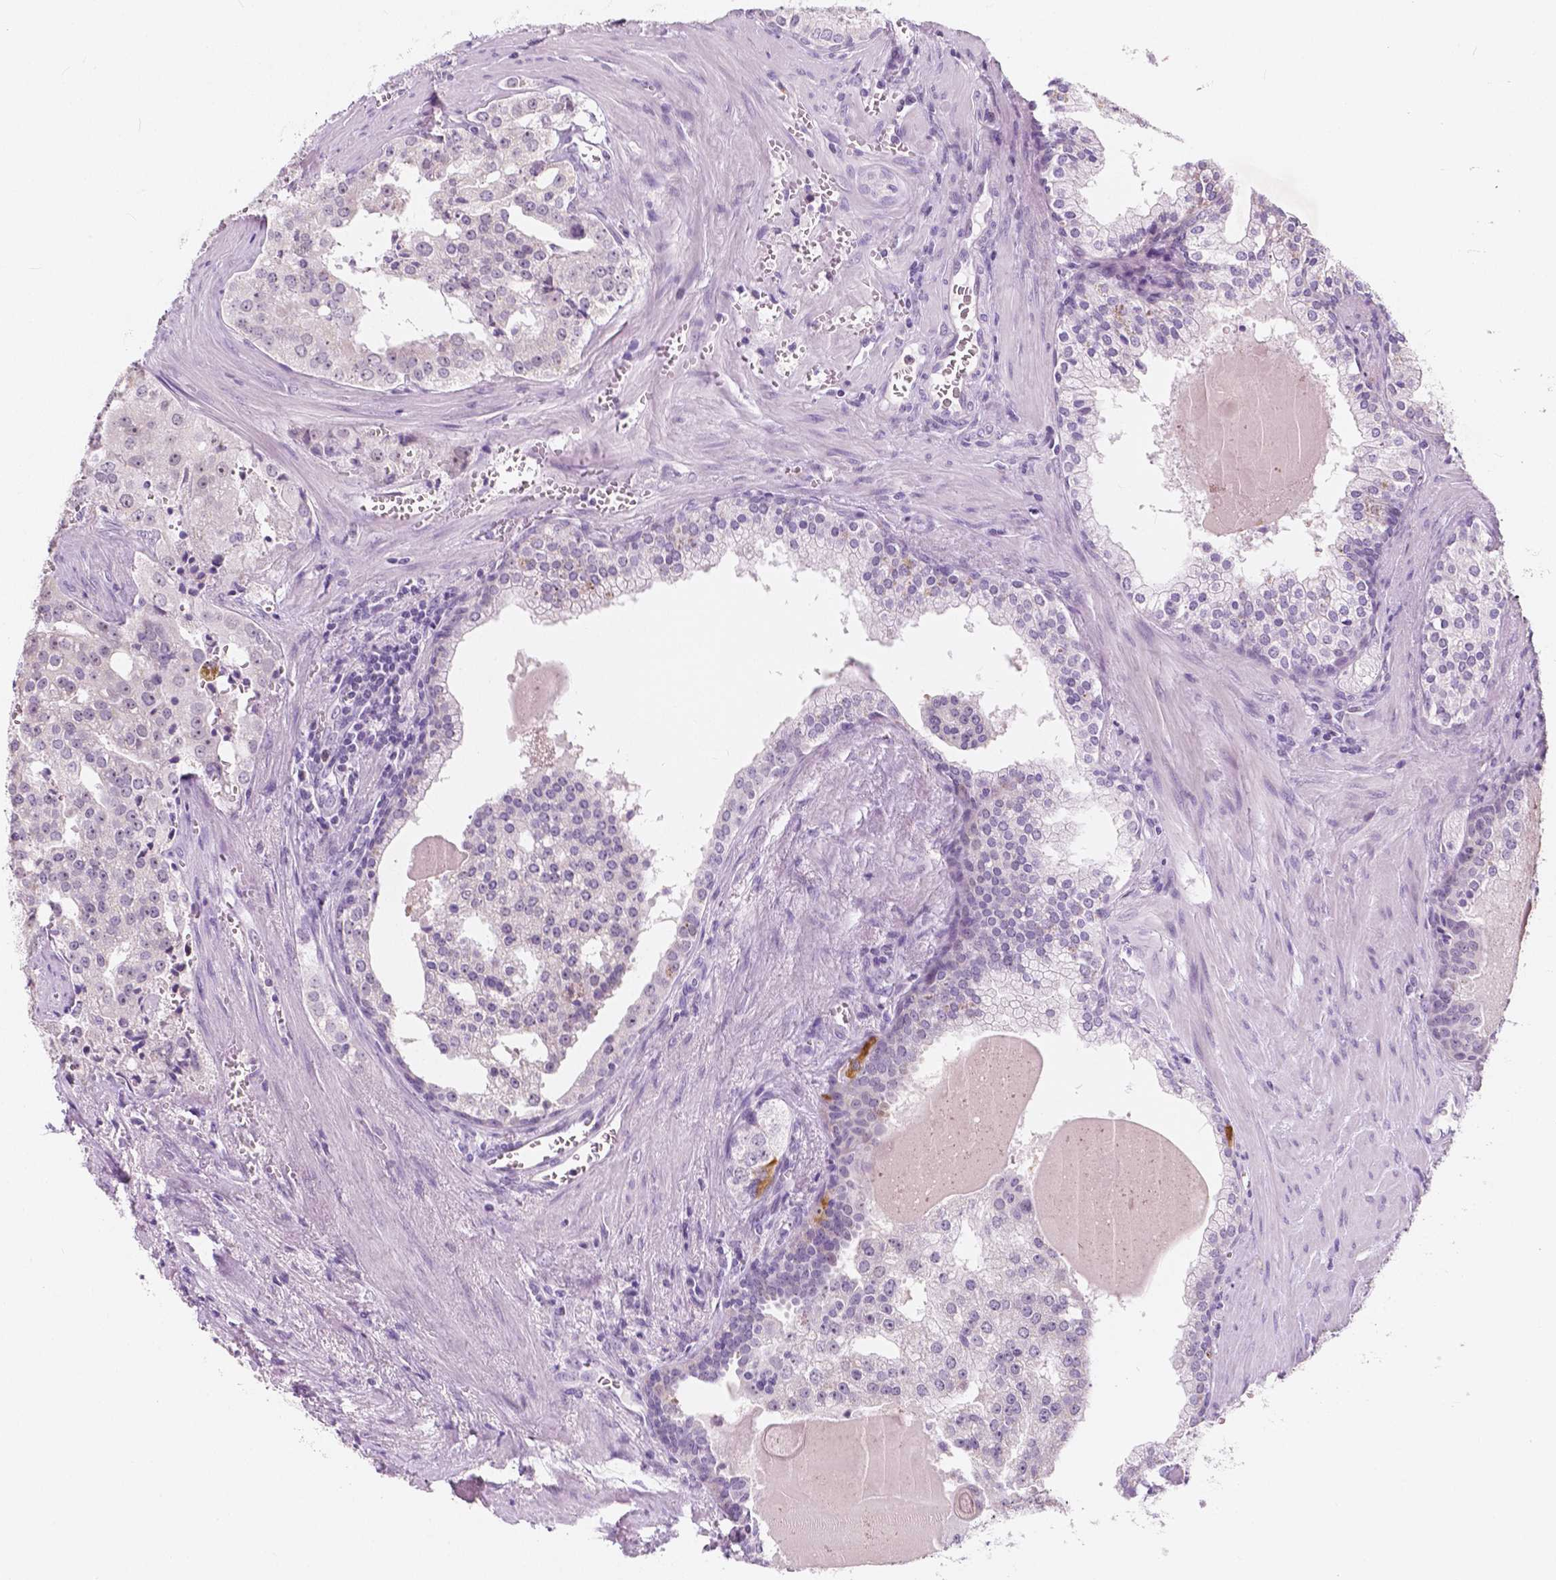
{"staining": {"intensity": "negative", "quantity": "none", "location": "none"}, "tissue": "prostate cancer", "cell_type": "Tumor cells", "image_type": "cancer", "snomed": [{"axis": "morphology", "description": "Adenocarcinoma, High grade"}, {"axis": "topography", "description": "Prostate"}], "caption": "An immunohistochemistry photomicrograph of adenocarcinoma (high-grade) (prostate) is shown. There is no staining in tumor cells of adenocarcinoma (high-grade) (prostate).", "gene": "NOLC1", "patient": {"sex": "male", "age": 68}}